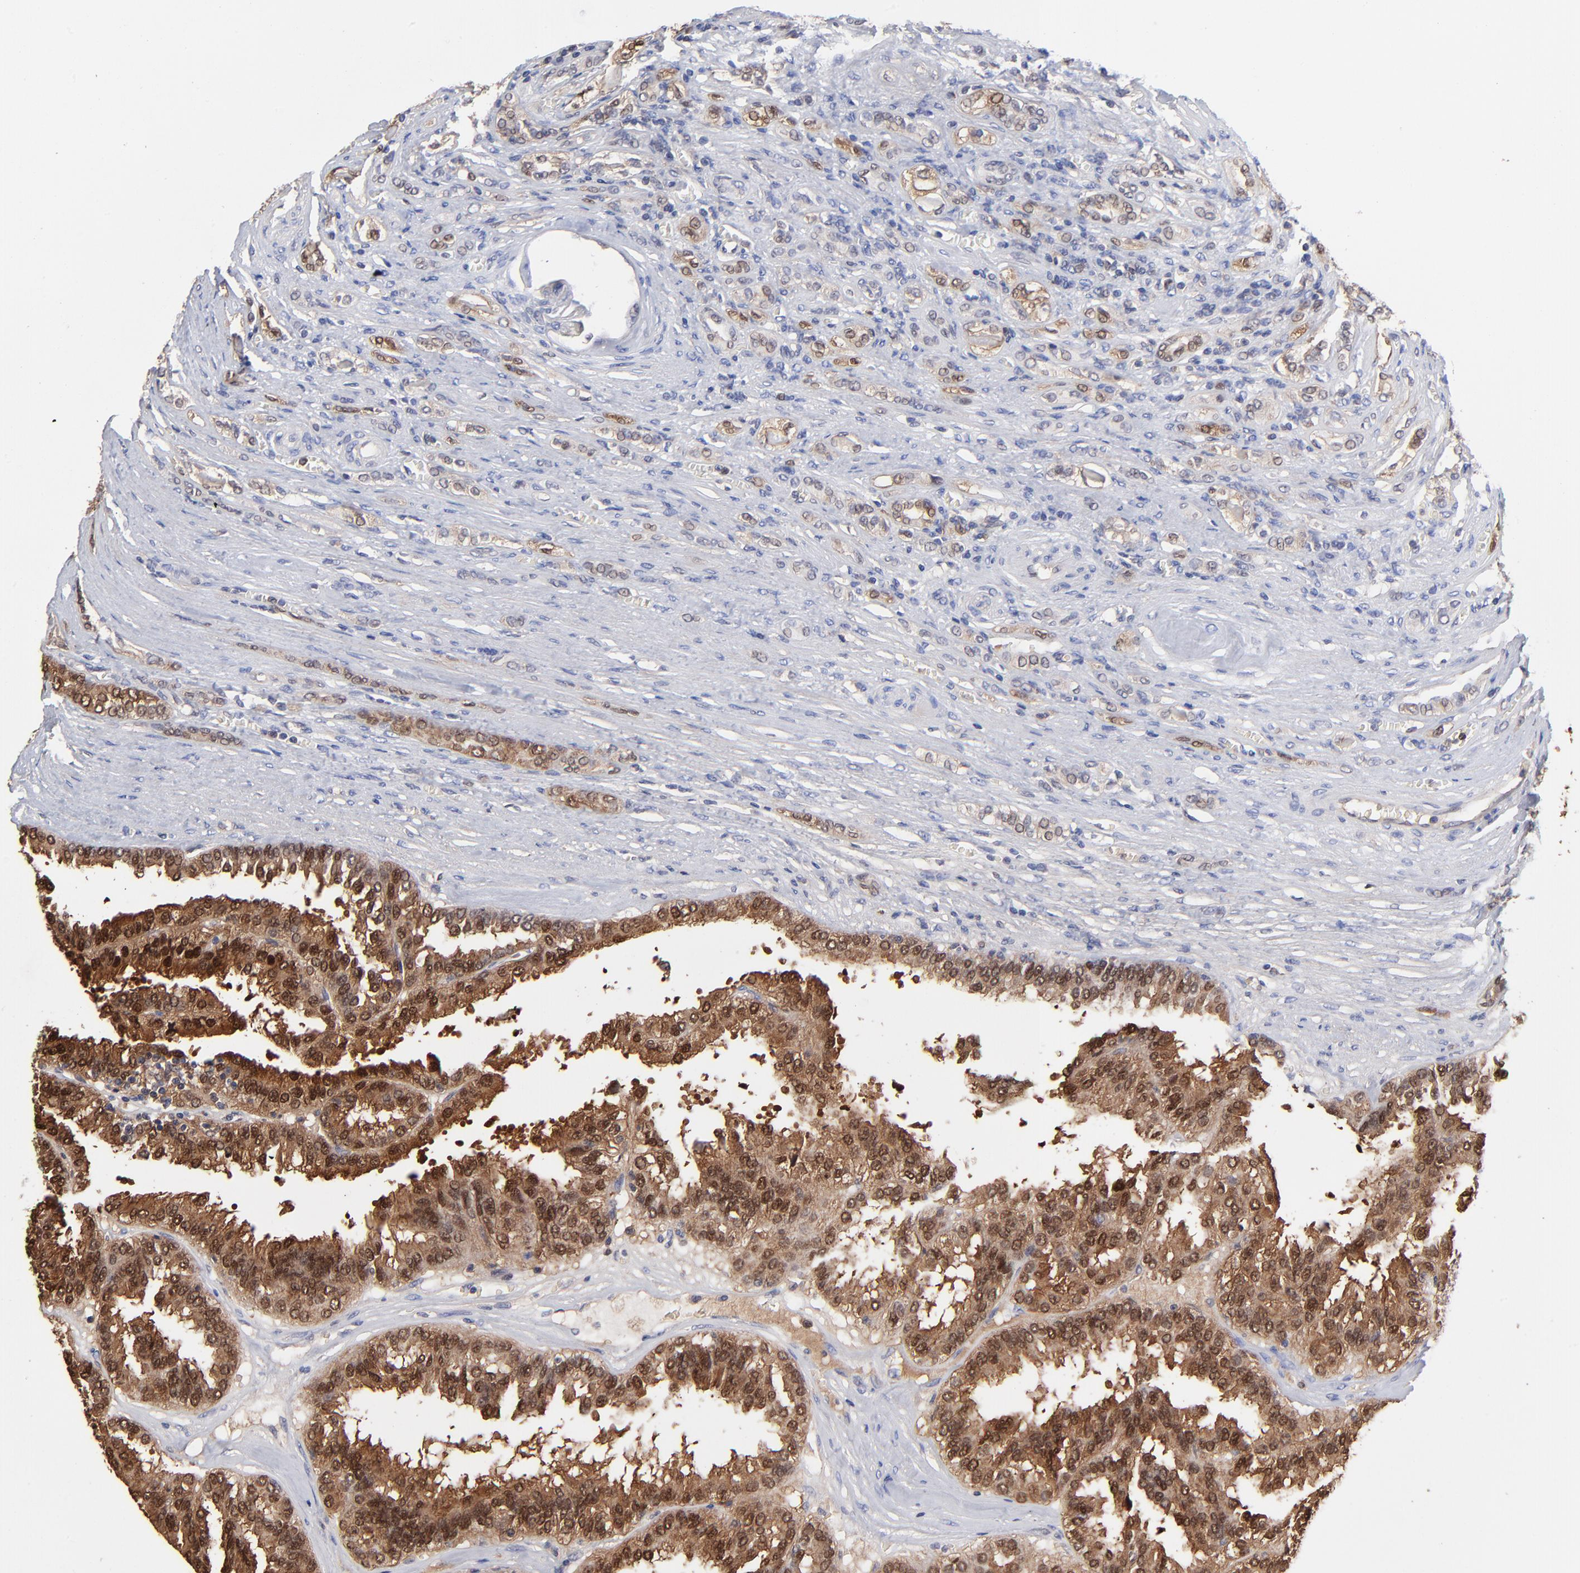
{"staining": {"intensity": "moderate", "quantity": ">75%", "location": "cytoplasmic/membranous,nuclear"}, "tissue": "renal cancer", "cell_type": "Tumor cells", "image_type": "cancer", "snomed": [{"axis": "morphology", "description": "Adenocarcinoma, NOS"}, {"axis": "topography", "description": "Kidney"}], "caption": "An image of renal adenocarcinoma stained for a protein reveals moderate cytoplasmic/membranous and nuclear brown staining in tumor cells.", "gene": "DCTPP1", "patient": {"sex": "male", "age": 46}}